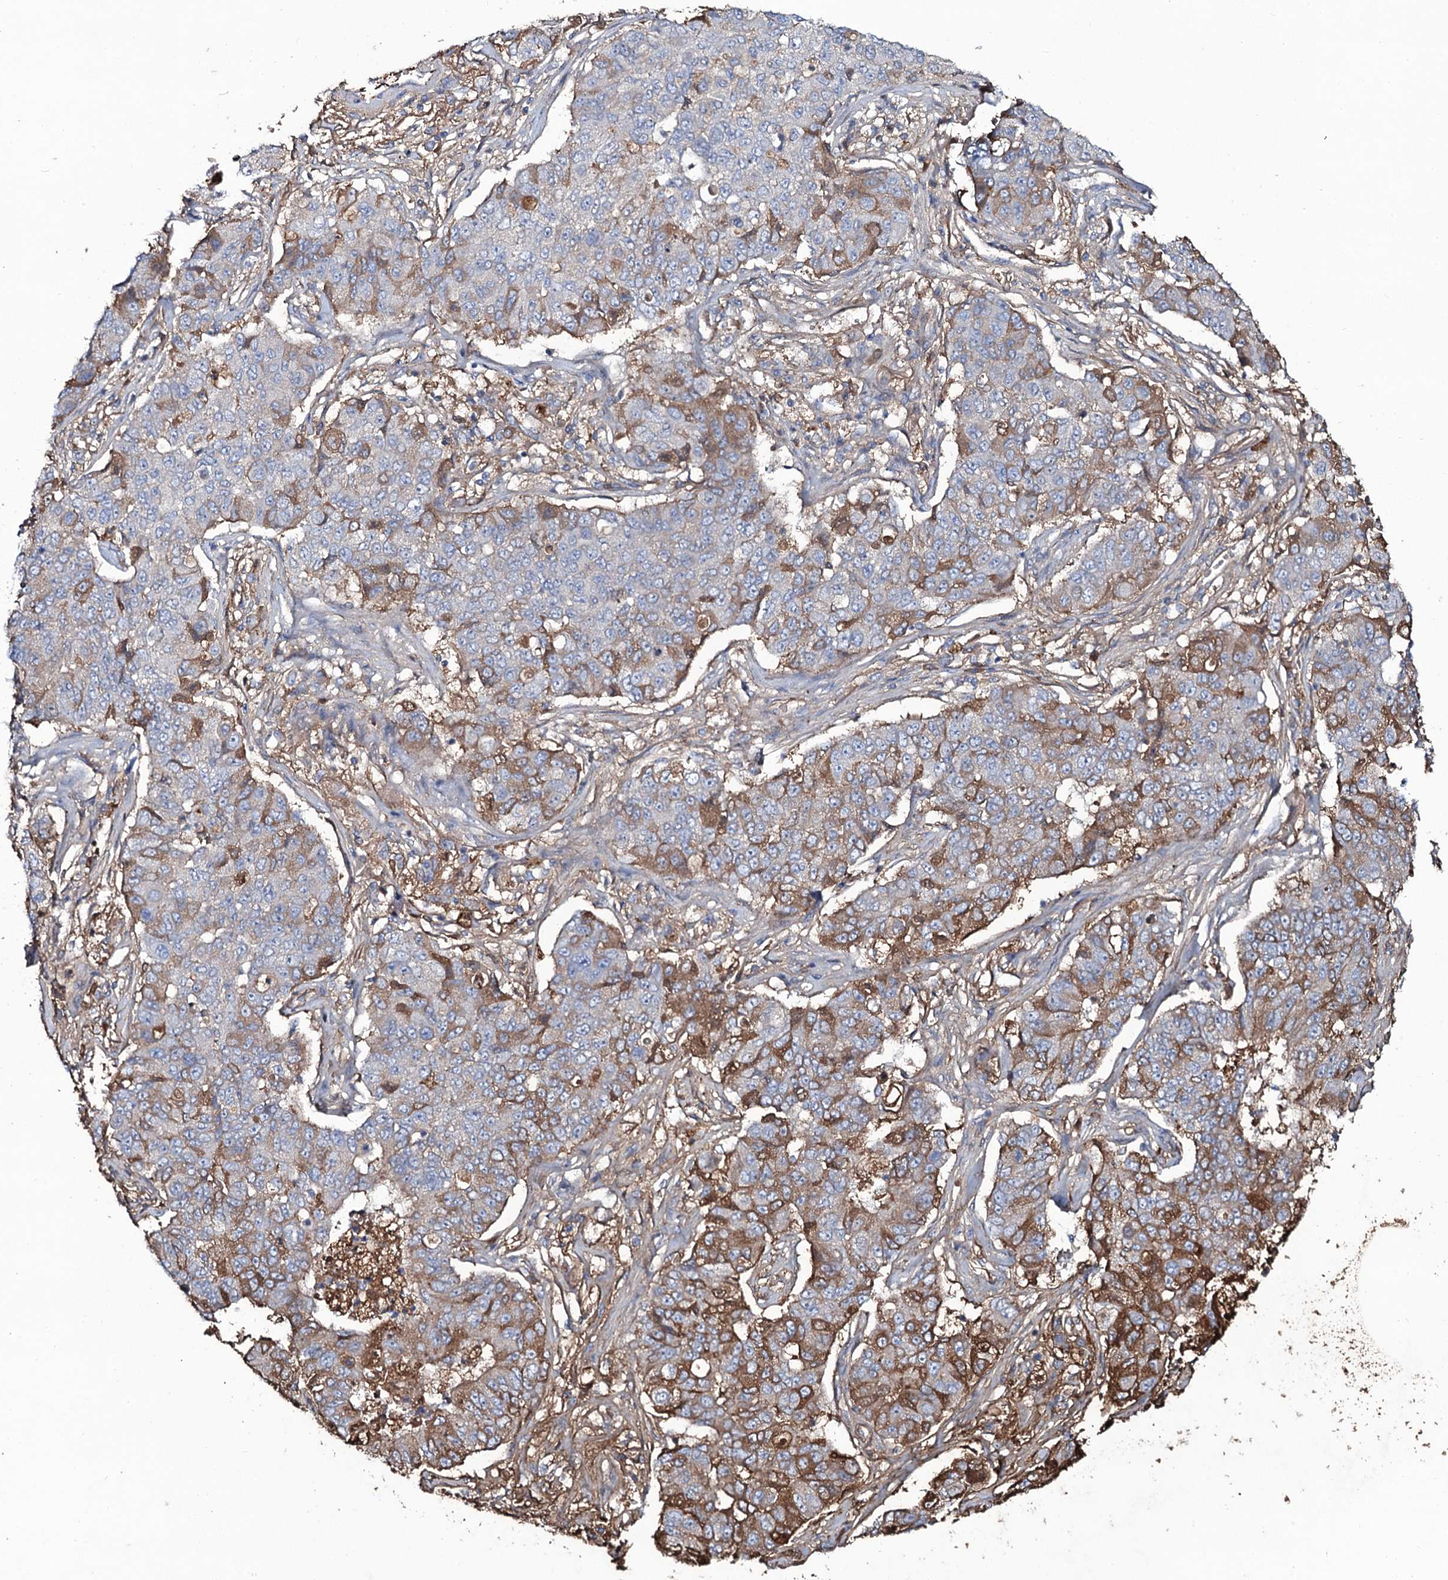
{"staining": {"intensity": "moderate", "quantity": "<25%", "location": "cytoplasmic/membranous"}, "tissue": "lung cancer", "cell_type": "Tumor cells", "image_type": "cancer", "snomed": [{"axis": "morphology", "description": "Squamous cell carcinoma, NOS"}, {"axis": "topography", "description": "Lung"}], "caption": "A photomicrograph of human squamous cell carcinoma (lung) stained for a protein demonstrates moderate cytoplasmic/membranous brown staining in tumor cells.", "gene": "EDN1", "patient": {"sex": "male", "age": 74}}